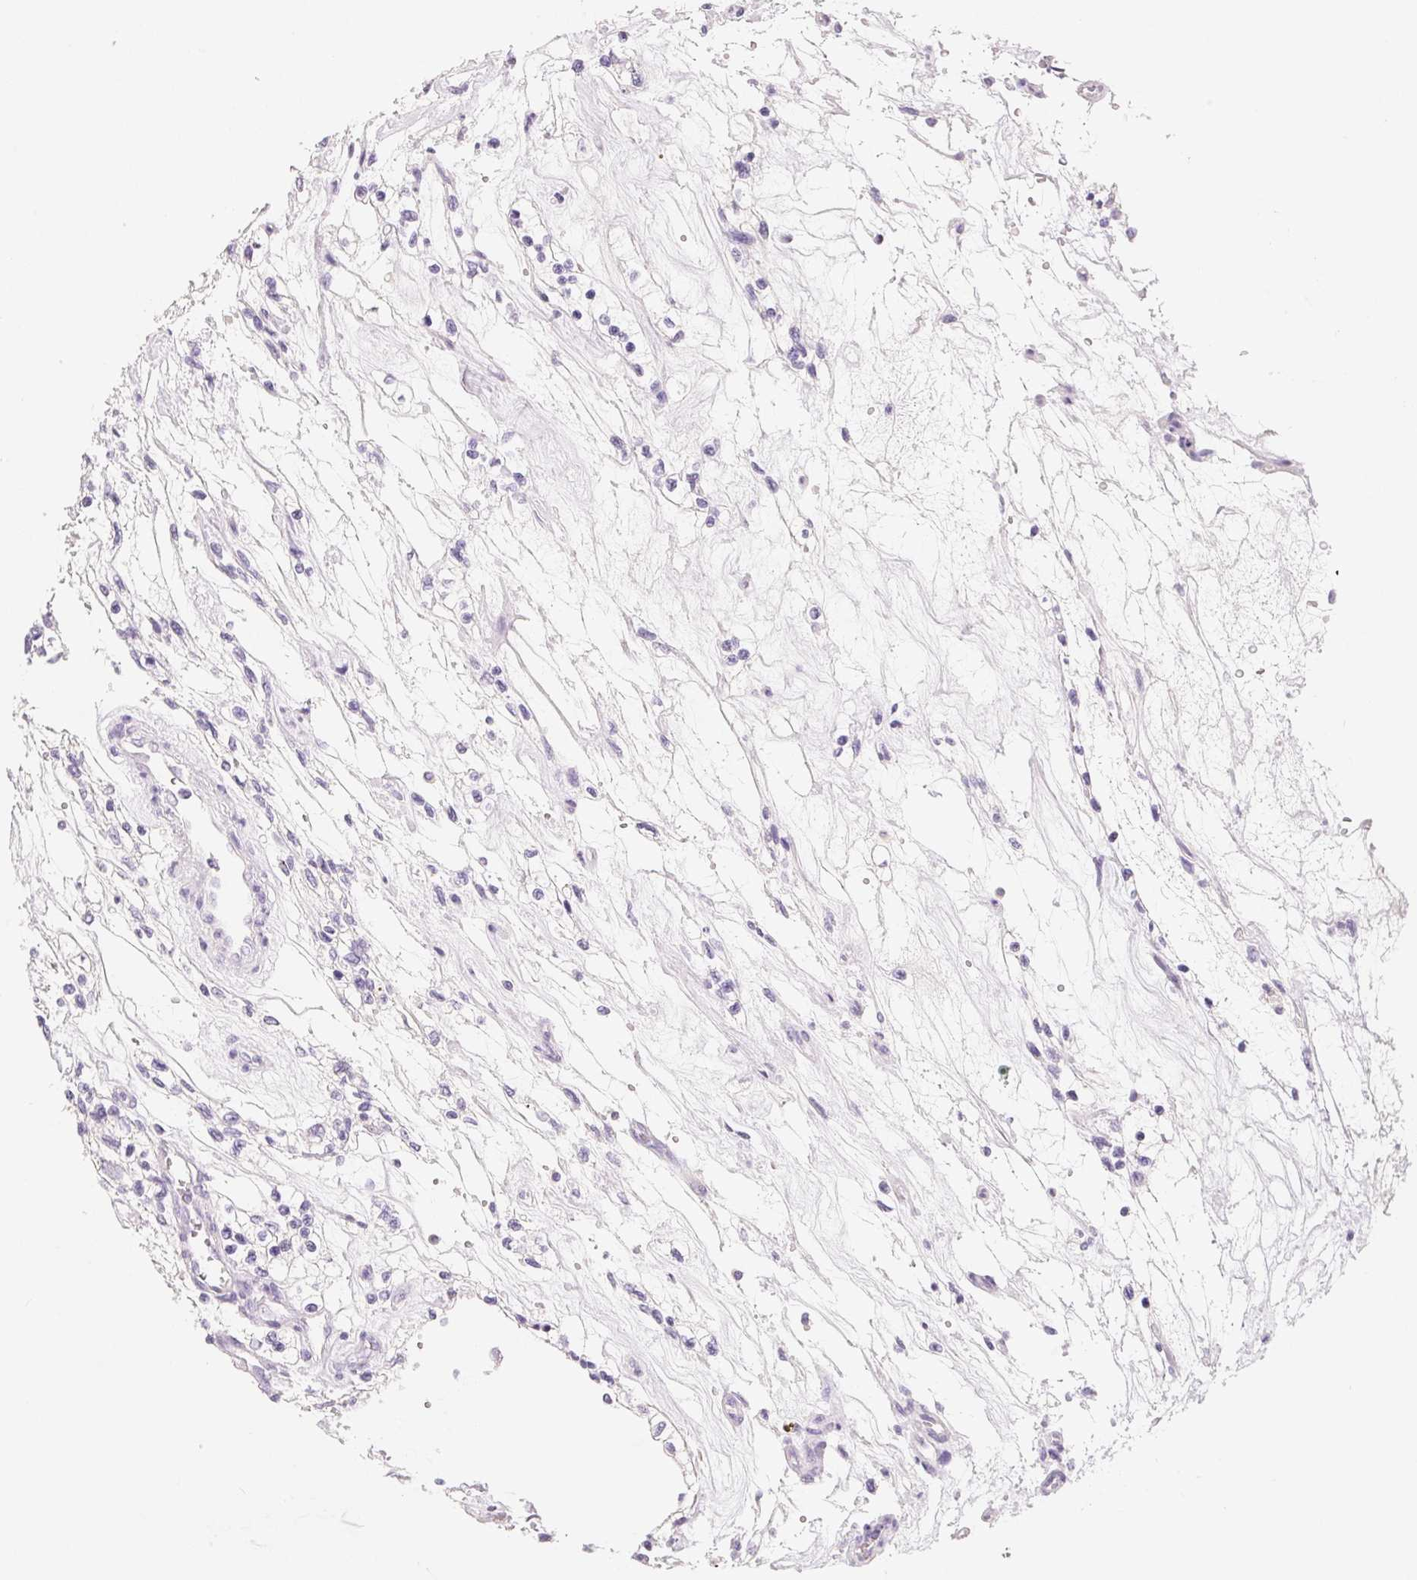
{"staining": {"intensity": "negative", "quantity": "none", "location": "none"}, "tissue": "renal cancer", "cell_type": "Tumor cells", "image_type": "cancer", "snomed": [{"axis": "morphology", "description": "Adenocarcinoma, NOS"}, {"axis": "topography", "description": "Kidney"}], "caption": "A high-resolution histopathology image shows immunohistochemistry staining of renal adenocarcinoma, which exhibits no significant staining in tumor cells. Nuclei are stained in blue.", "gene": "ACP3", "patient": {"sex": "female", "age": 69}}